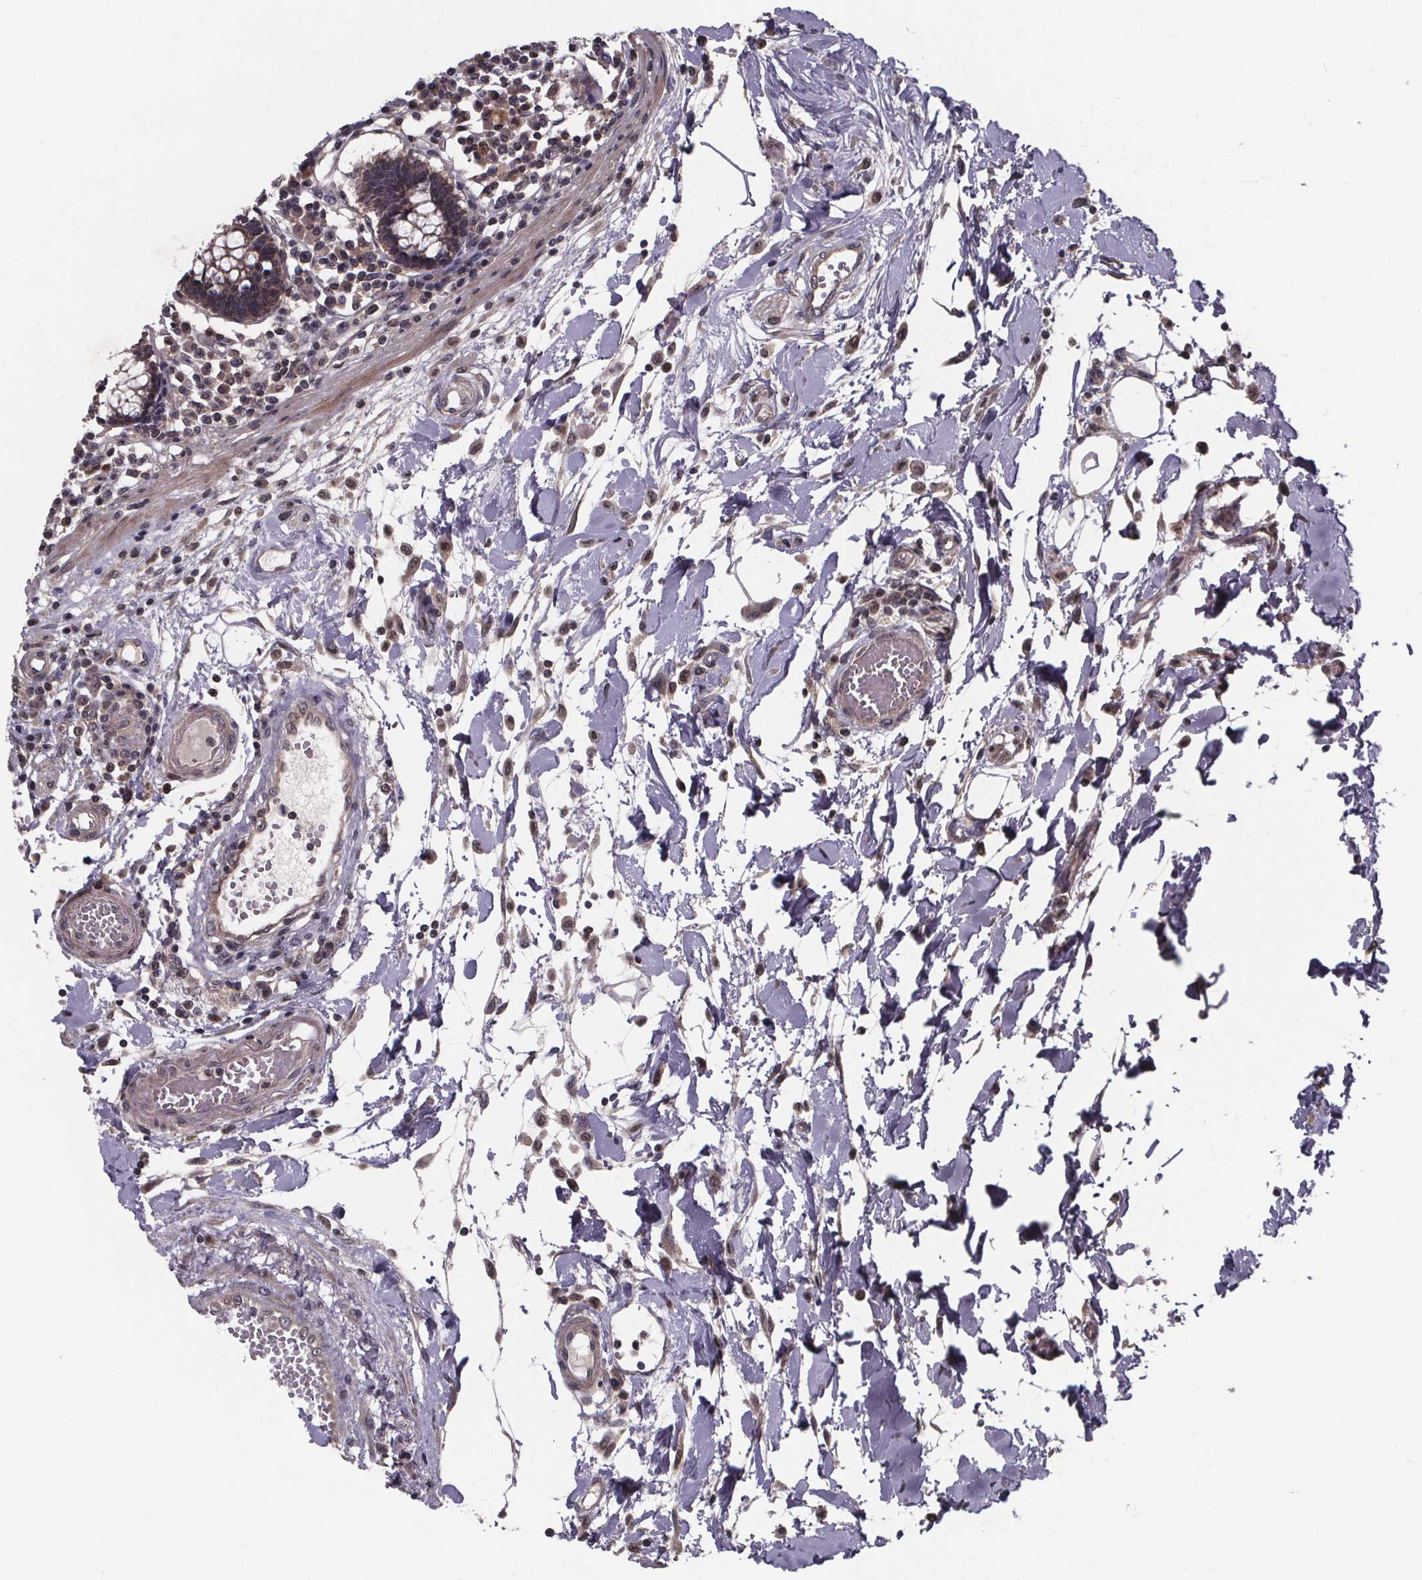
{"staining": {"intensity": "weak", "quantity": "25%-75%", "location": "cytoplasmic/membranous"}, "tissue": "colon", "cell_type": "Endothelial cells", "image_type": "normal", "snomed": [{"axis": "morphology", "description": "Normal tissue, NOS"}, {"axis": "morphology", "description": "Adenocarcinoma, NOS"}, {"axis": "topography", "description": "Colon"}], "caption": "Unremarkable colon was stained to show a protein in brown. There is low levels of weak cytoplasmic/membranous expression in about 25%-75% of endothelial cells.", "gene": "FN3KRP", "patient": {"sex": "male", "age": 83}}